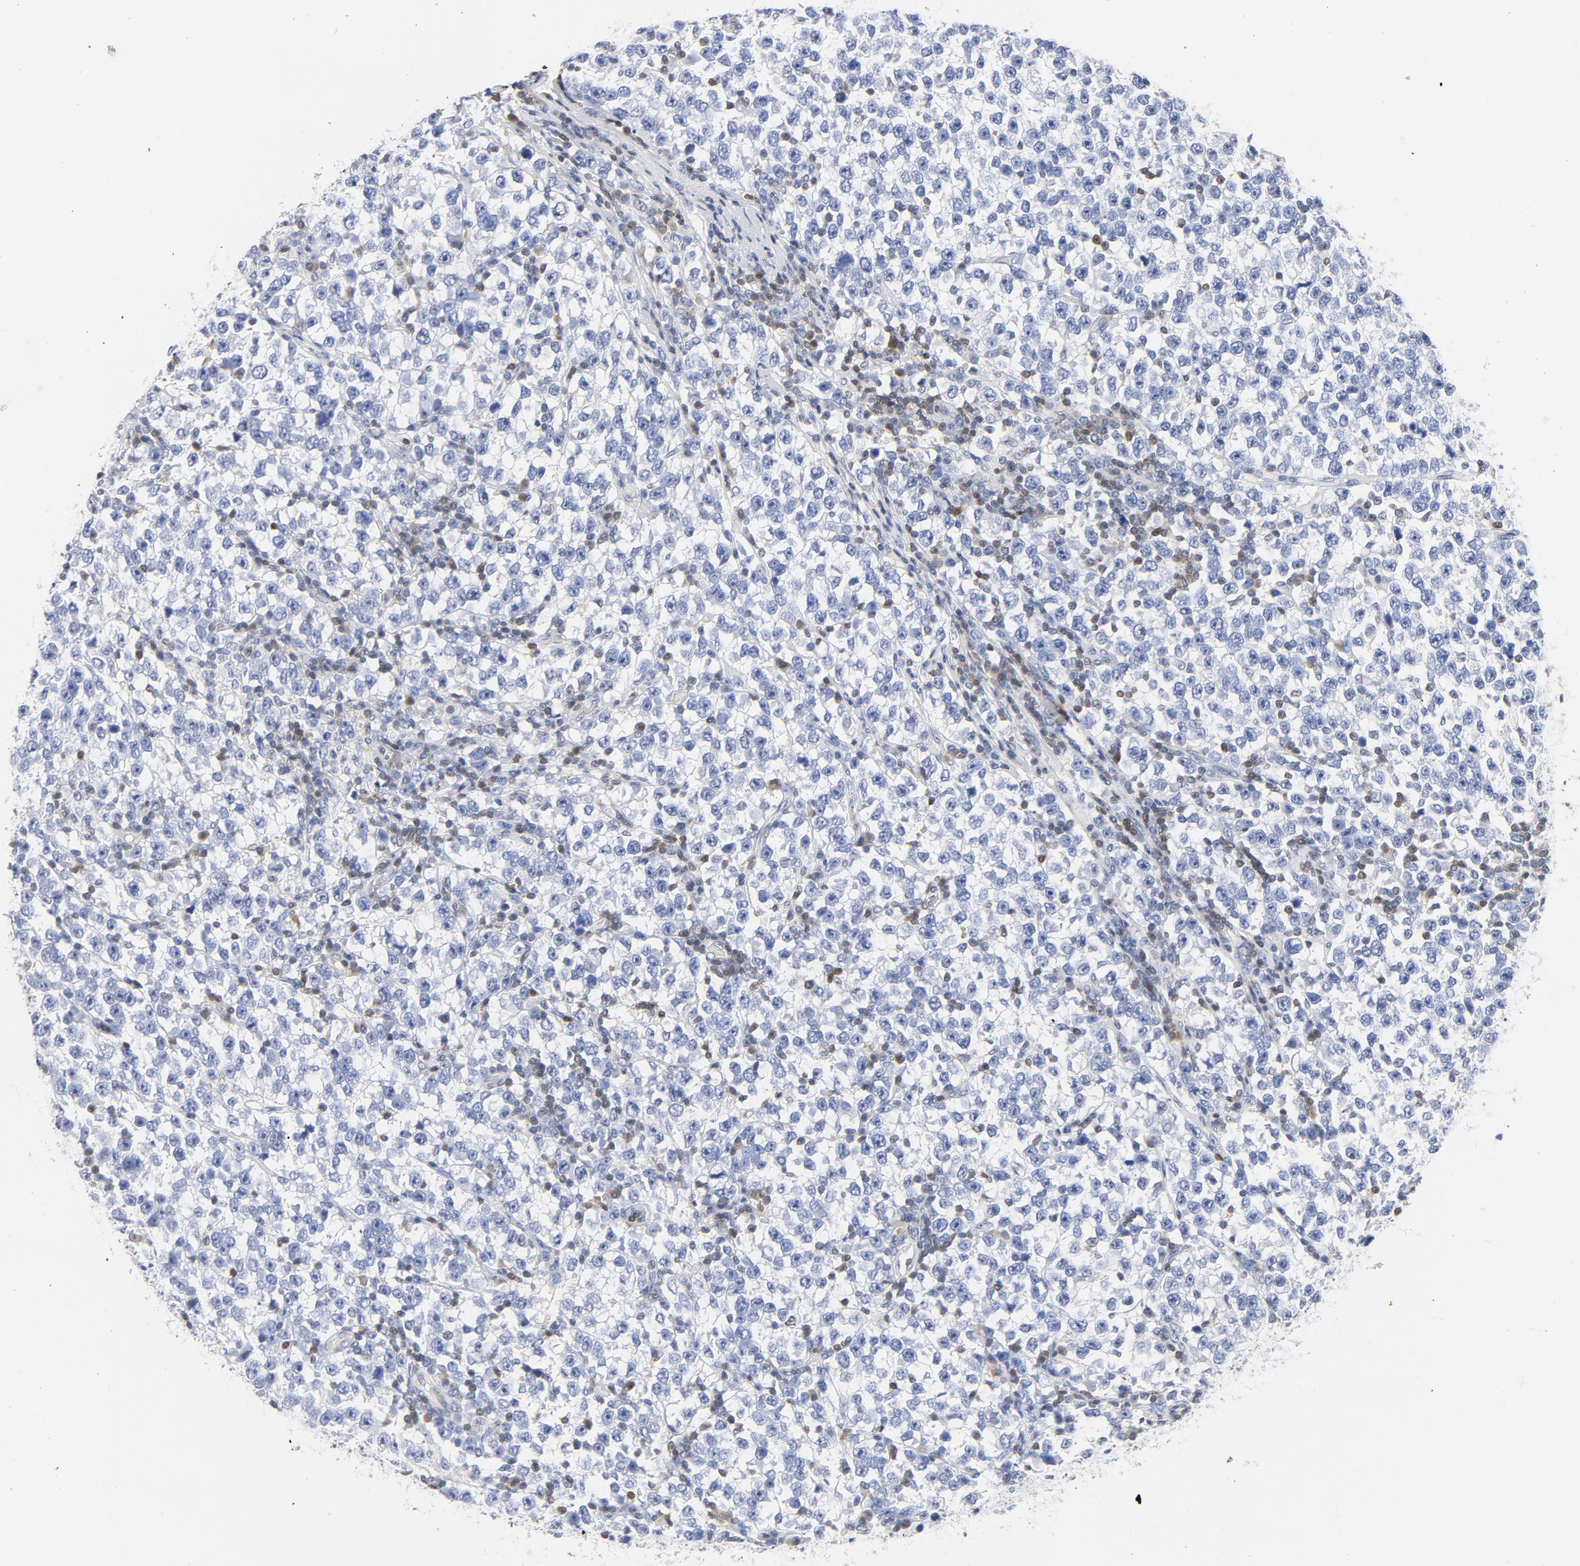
{"staining": {"intensity": "negative", "quantity": "none", "location": "none"}, "tissue": "testis cancer", "cell_type": "Tumor cells", "image_type": "cancer", "snomed": [{"axis": "morphology", "description": "Seminoma, NOS"}, {"axis": "topography", "description": "Testis"}], "caption": "There is no significant expression in tumor cells of testis cancer.", "gene": "CDKN1B", "patient": {"sex": "male", "age": 43}}